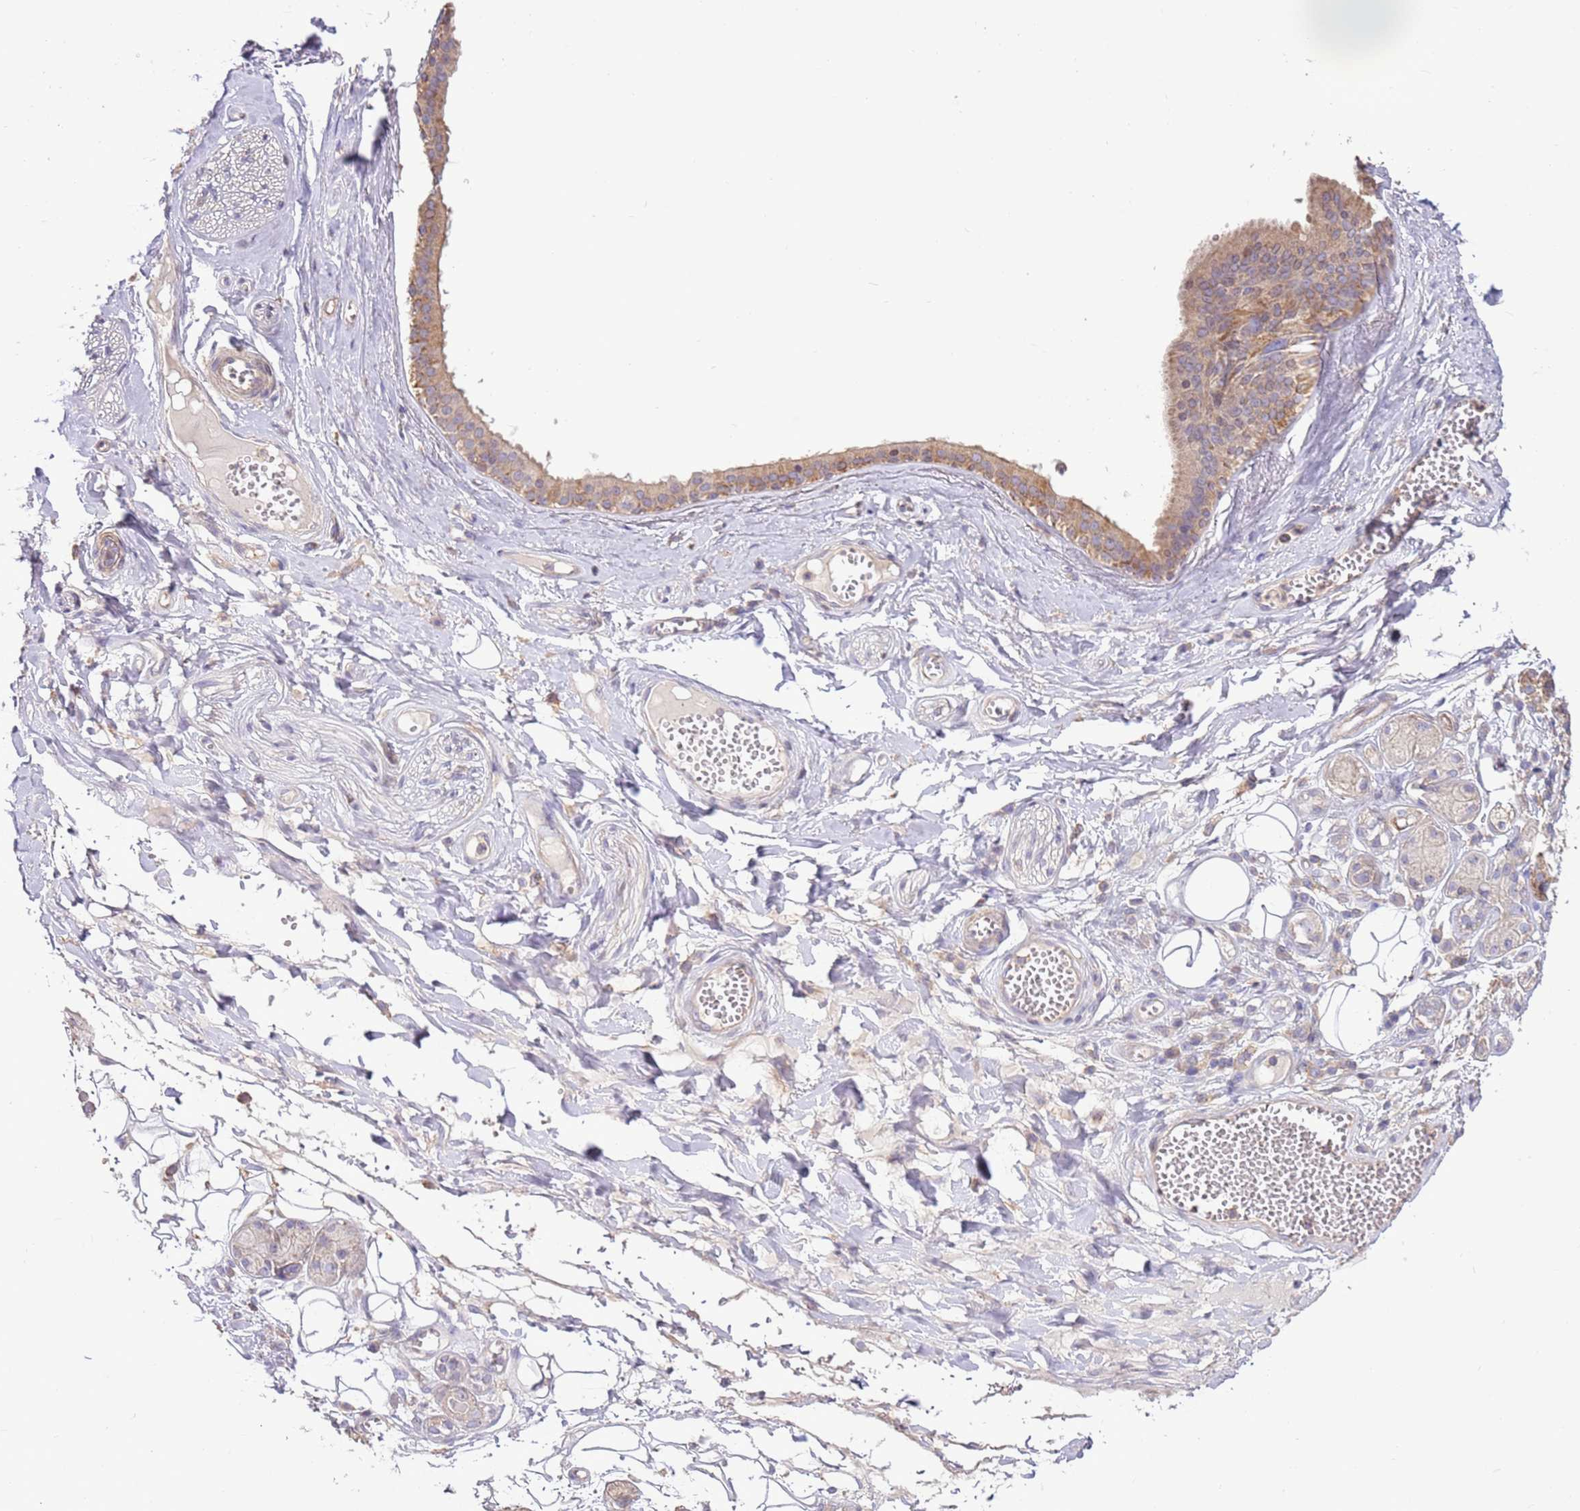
{"staining": {"intensity": "negative", "quantity": "none", "location": "none"}, "tissue": "adipose tissue", "cell_type": "Adipocytes", "image_type": "normal", "snomed": [{"axis": "morphology", "description": "Normal tissue, NOS"}, {"axis": "morphology", "description": "Inflammation, NOS"}, {"axis": "topography", "description": "Salivary gland"}, {"axis": "topography", "description": "Peripheral nerve tissue"}], "caption": "The image exhibits no significant positivity in adipocytes of adipose tissue.", "gene": "EVA1B", "patient": {"sex": "female", "age": 75}}